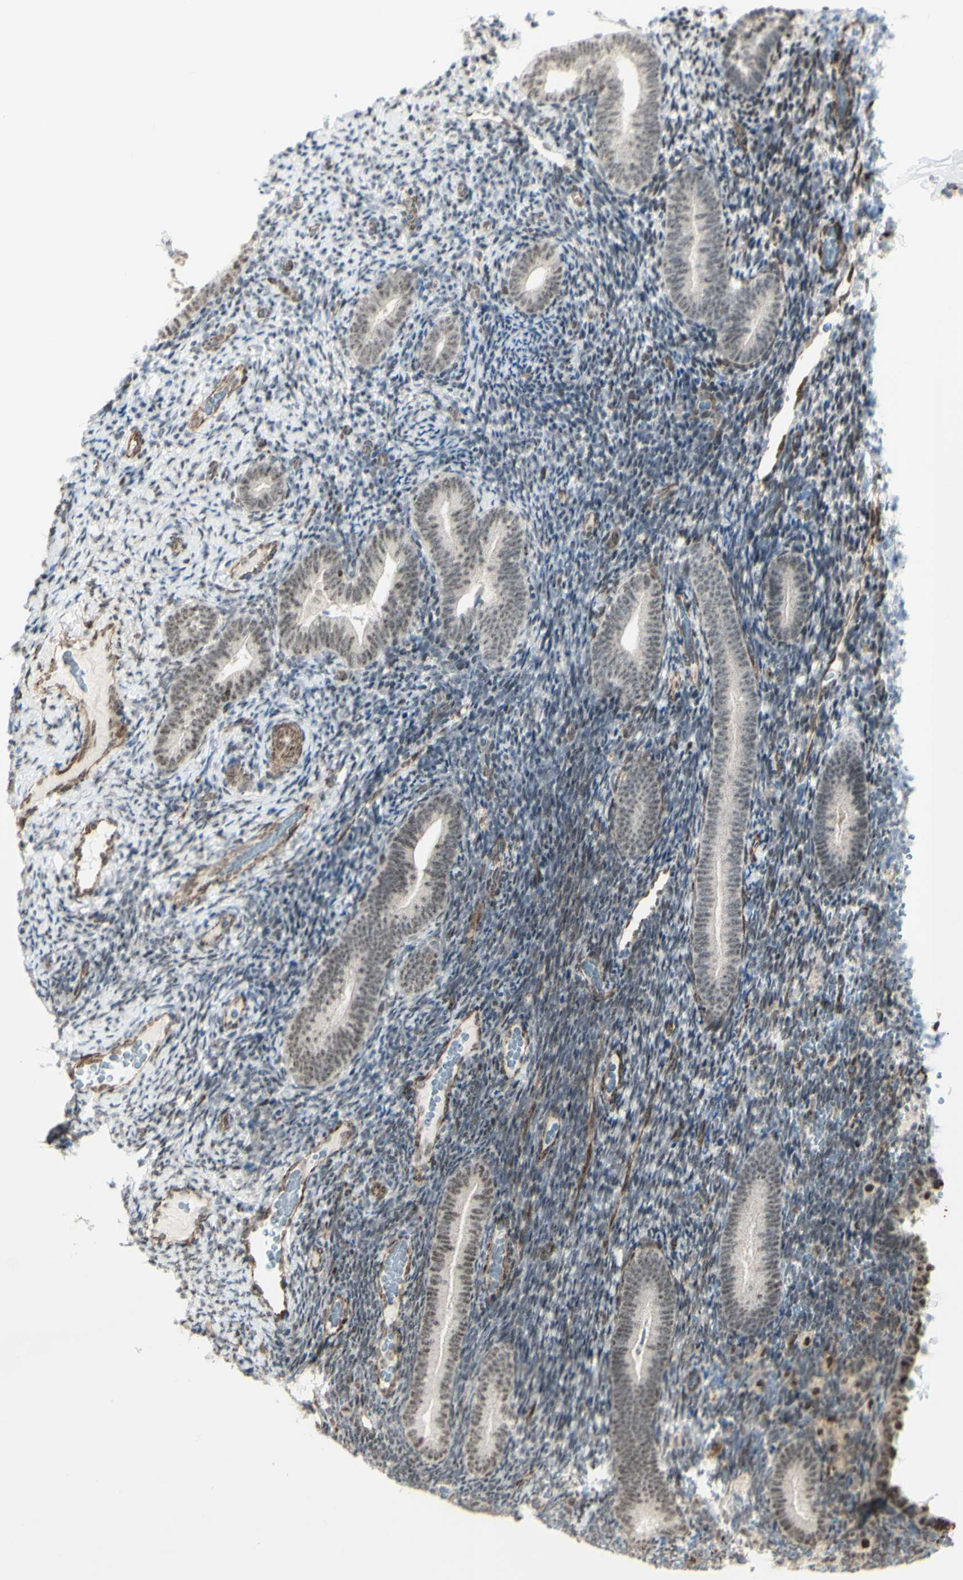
{"staining": {"intensity": "weak", "quantity": "25%-75%", "location": "nuclear"}, "tissue": "endometrium", "cell_type": "Cells in endometrial stroma", "image_type": "normal", "snomed": [{"axis": "morphology", "description": "Normal tissue, NOS"}, {"axis": "topography", "description": "Endometrium"}], "caption": "IHC of unremarkable endometrium exhibits low levels of weak nuclear staining in about 25%-75% of cells in endometrial stroma.", "gene": "ZMYM6", "patient": {"sex": "female", "age": 51}}